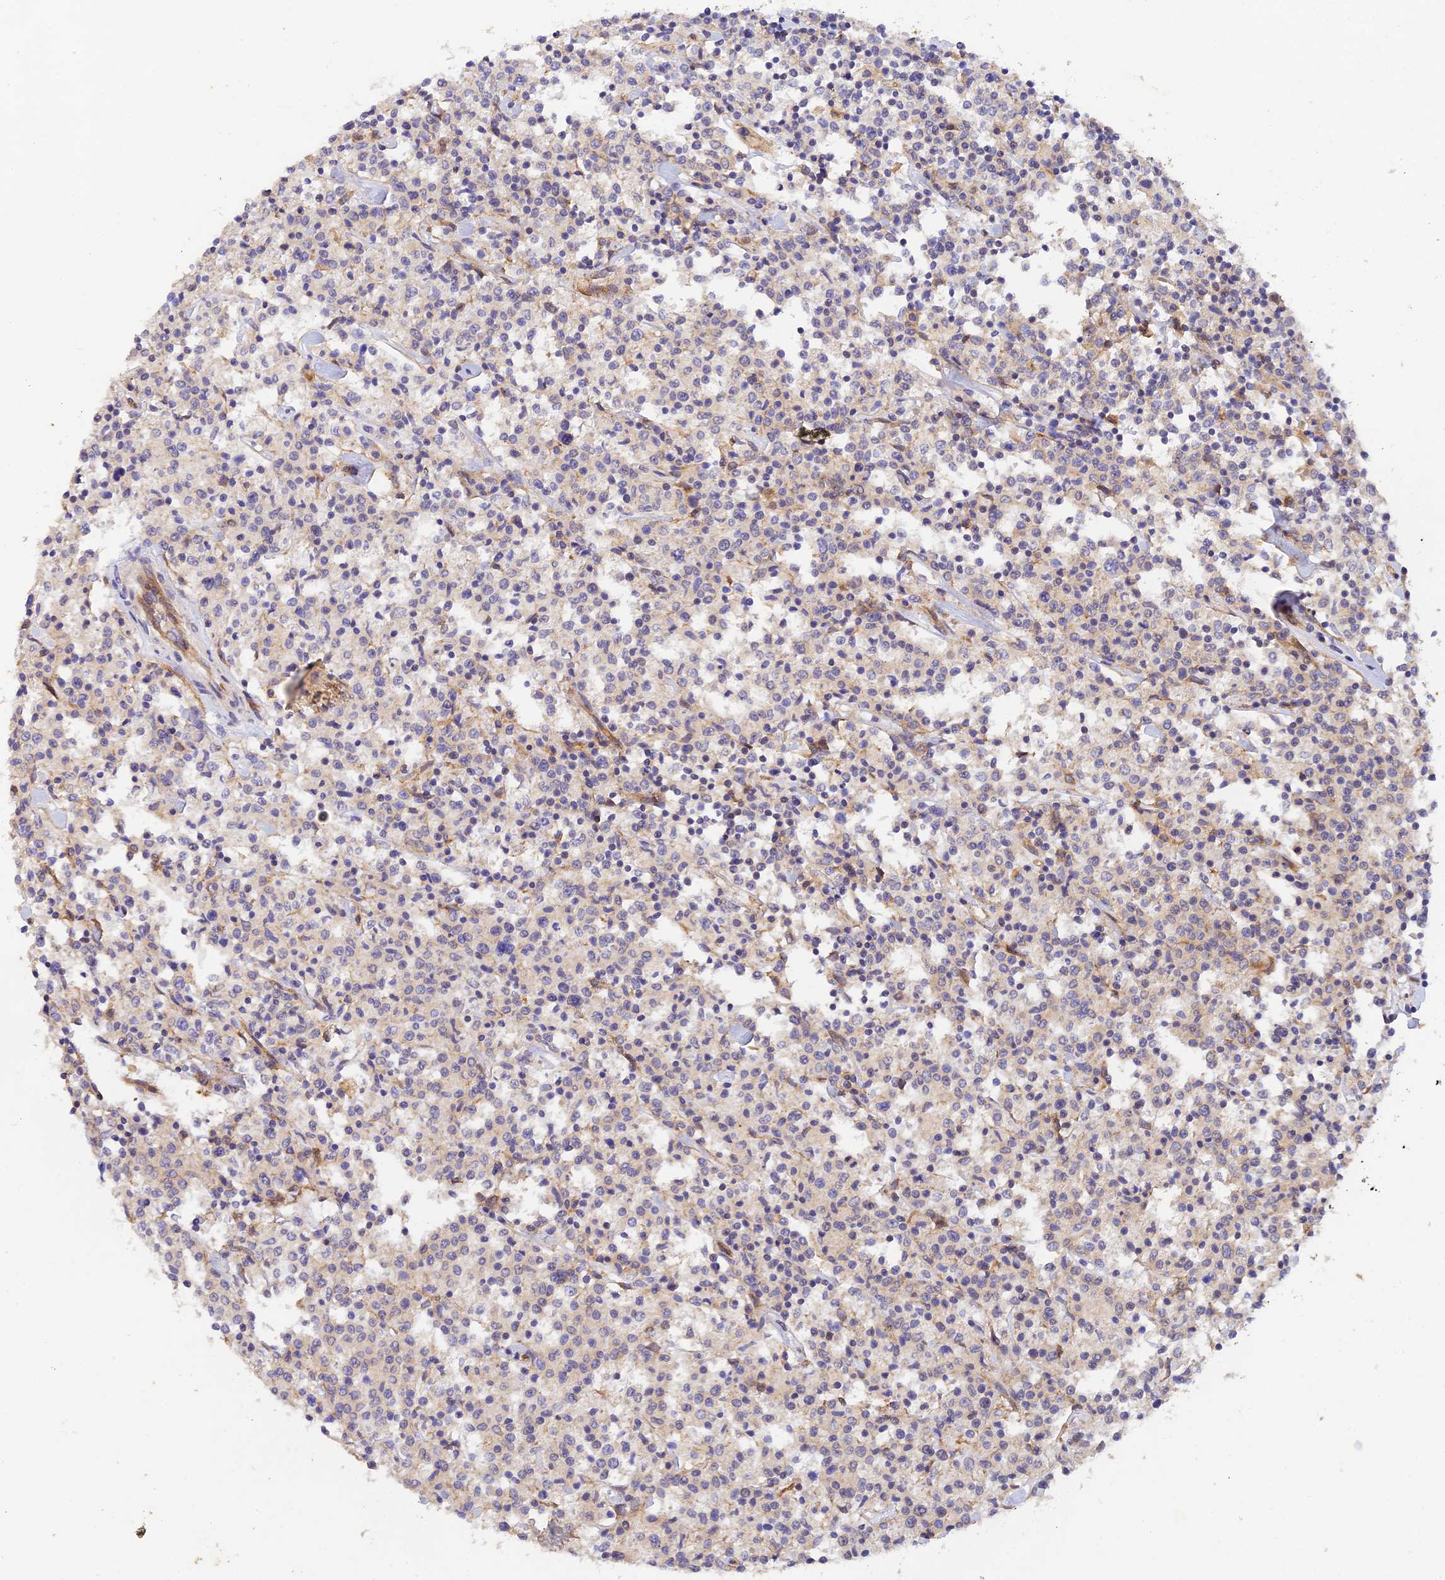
{"staining": {"intensity": "negative", "quantity": "none", "location": "none"}, "tissue": "lymphoma", "cell_type": "Tumor cells", "image_type": "cancer", "snomed": [{"axis": "morphology", "description": "Malignant lymphoma, non-Hodgkin's type, Low grade"}, {"axis": "topography", "description": "Small intestine"}], "caption": "Immunohistochemical staining of human malignant lymphoma, non-Hodgkin's type (low-grade) shows no significant expression in tumor cells.", "gene": "MYO9A", "patient": {"sex": "female", "age": 59}}